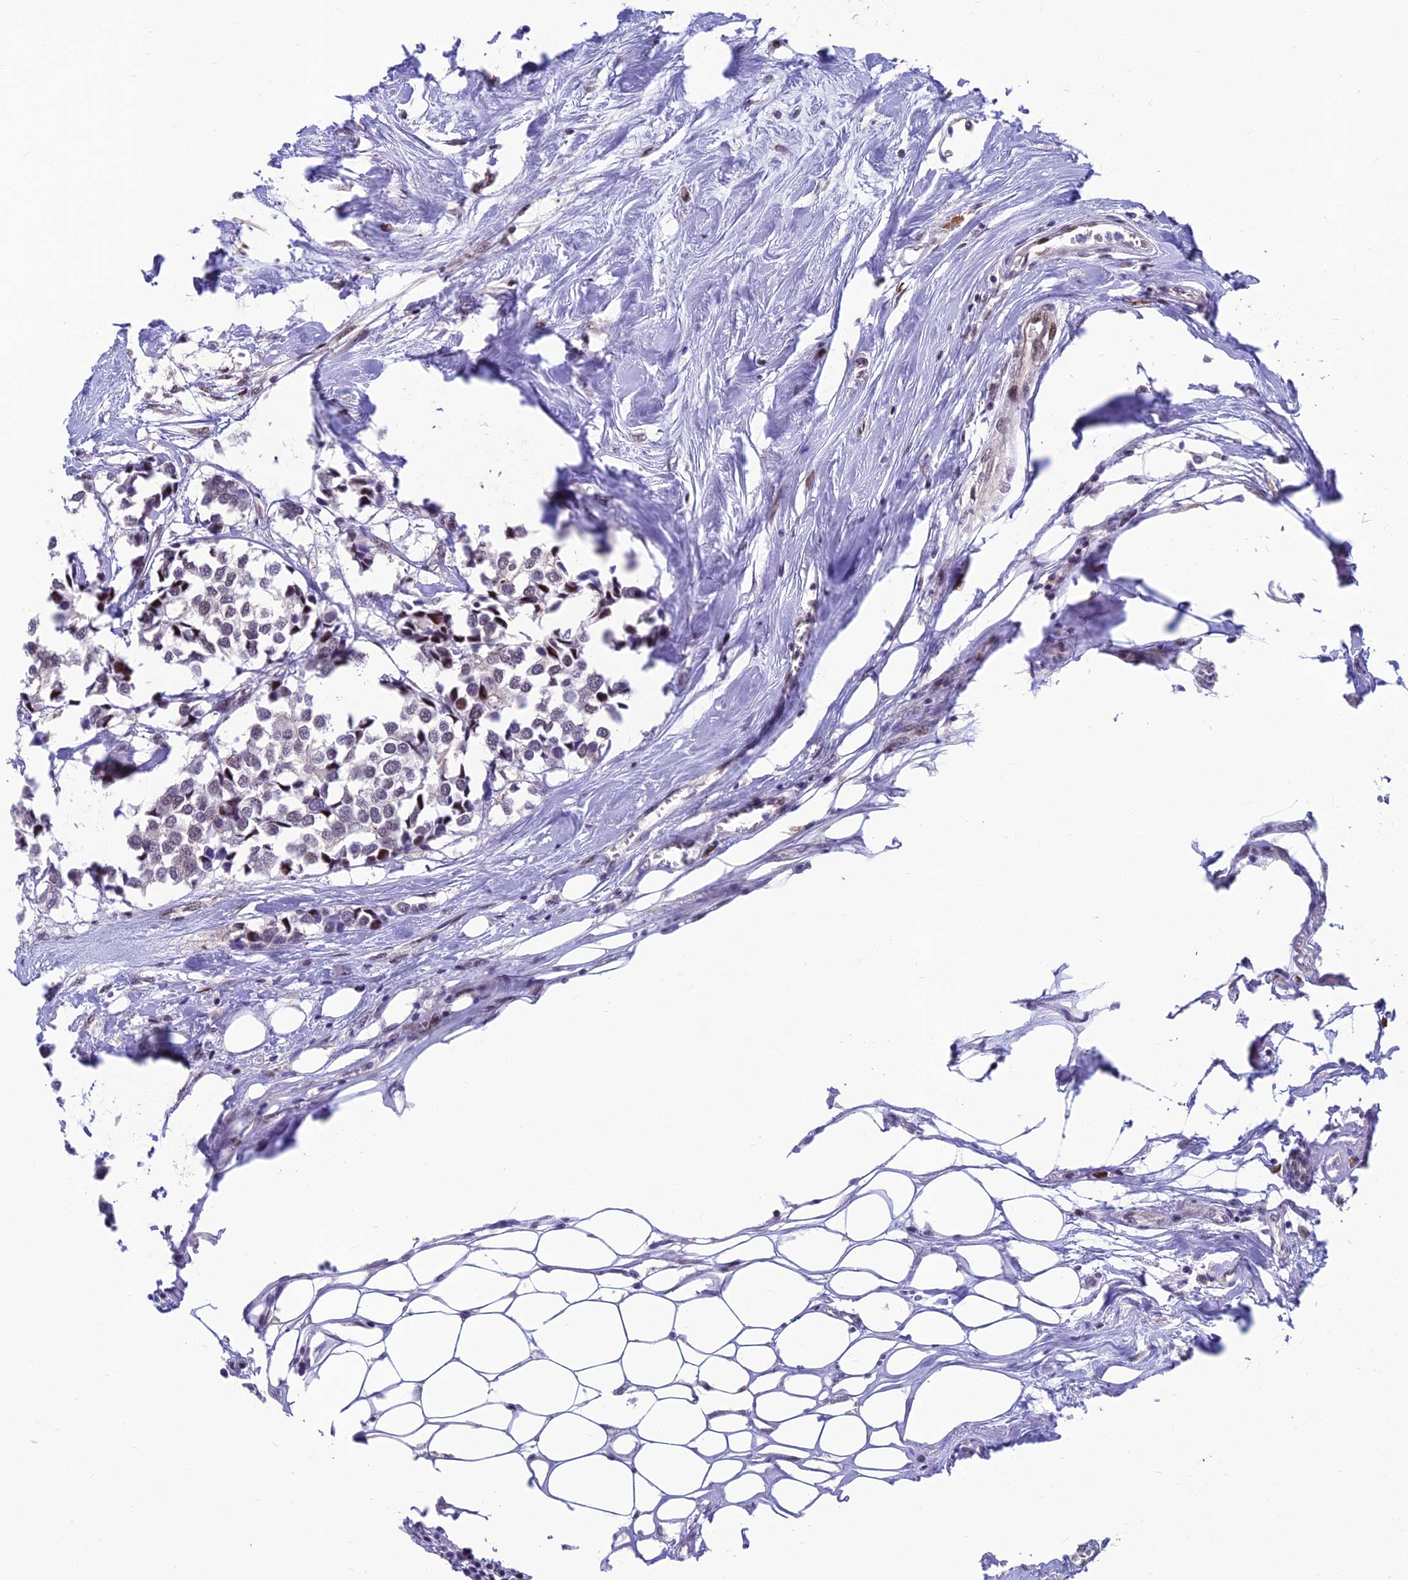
{"staining": {"intensity": "negative", "quantity": "none", "location": "none"}, "tissue": "breast cancer", "cell_type": "Tumor cells", "image_type": "cancer", "snomed": [{"axis": "morphology", "description": "Duct carcinoma"}, {"axis": "topography", "description": "Breast"}], "caption": "Tumor cells show no significant protein positivity in breast cancer (intraductal carcinoma).", "gene": "KIAA1191", "patient": {"sex": "female", "age": 83}}